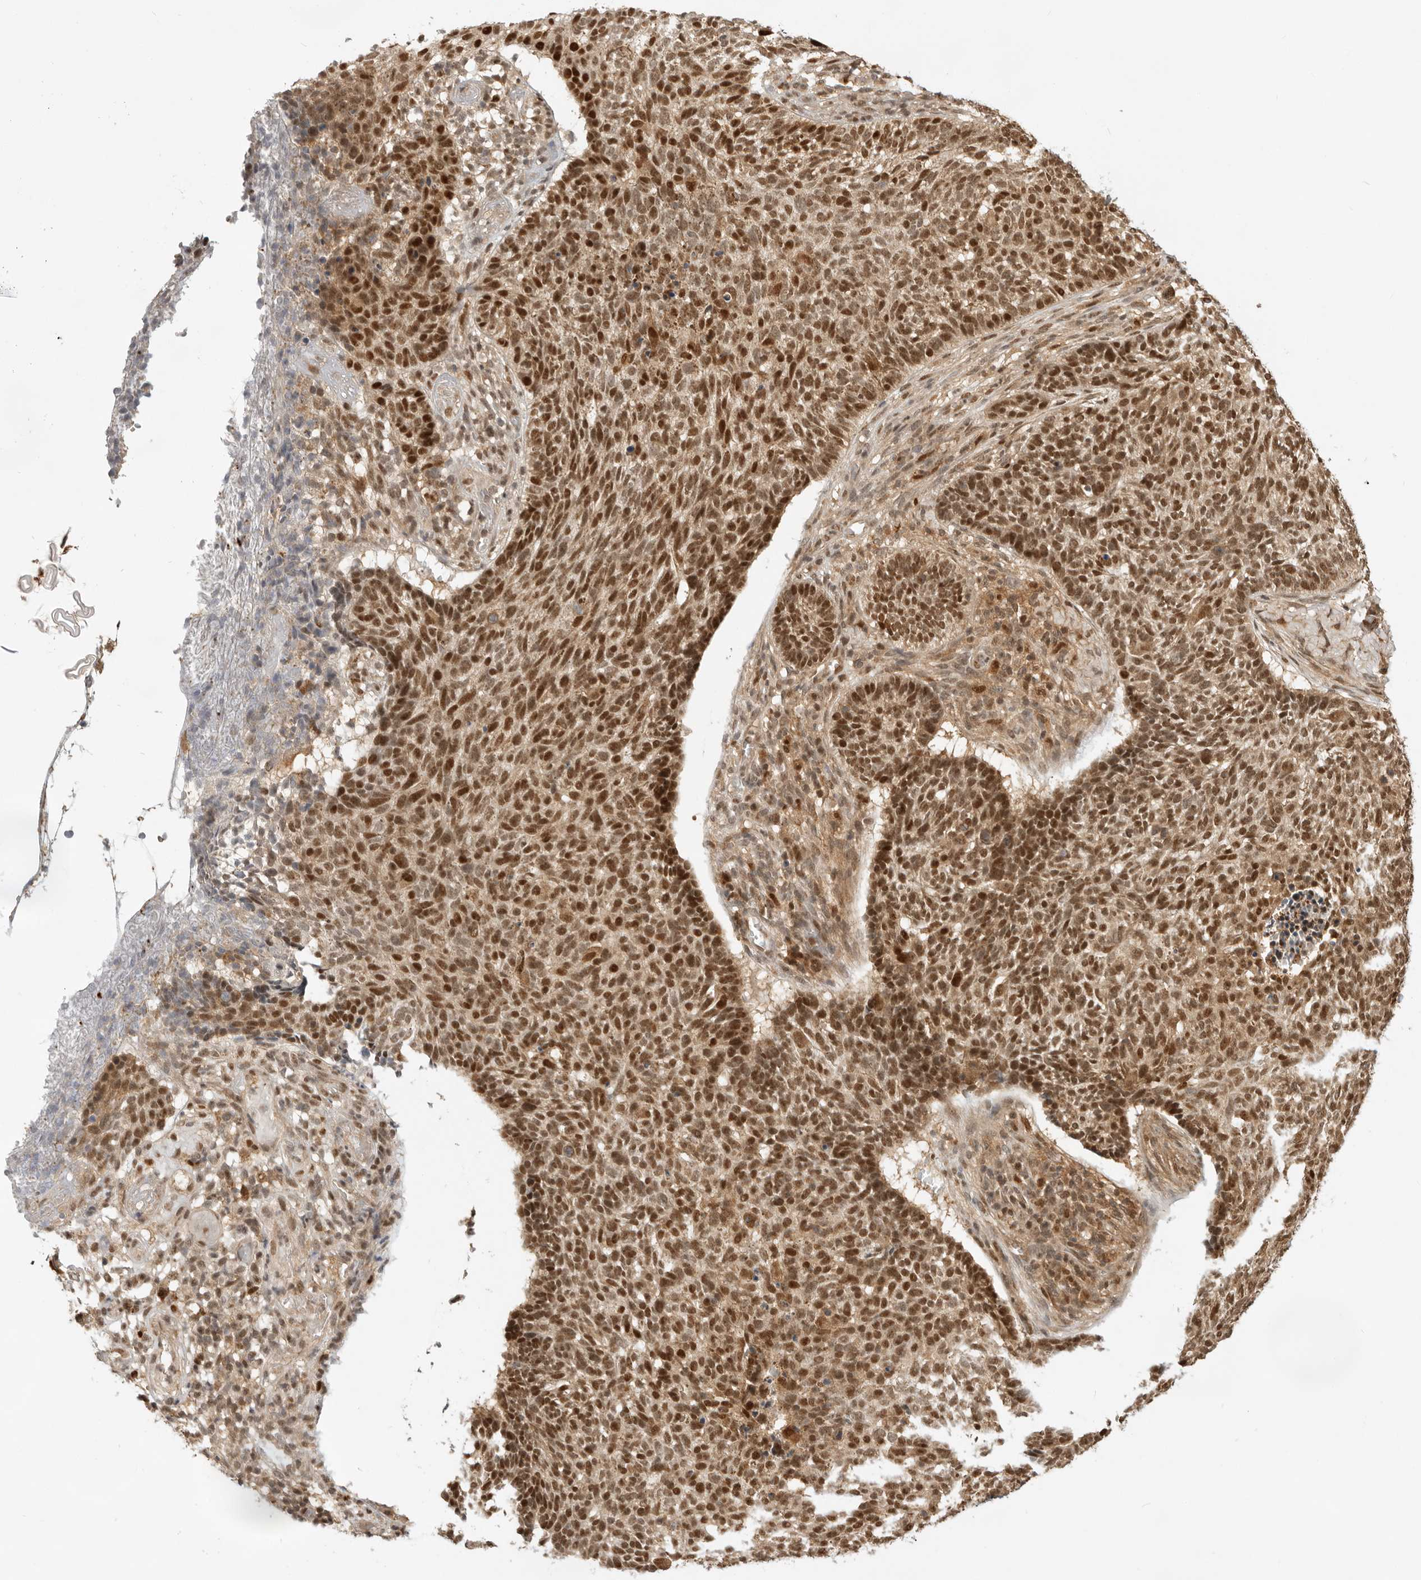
{"staining": {"intensity": "strong", "quantity": ">75%", "location": "nuclear"}, "tissue": "skin cancer", "cell_type": "Tumor cells", "image_type": "cancer", "snomed": [{"axis": "morphology", "description": "Basal cell carcinoma"}, {"axis": "topography", "description": "Skin"}], "caption": "The photomicrograph displays immunohistochemical staining of skin basal cell carcinoma. There is strong nuclear staining is appreciated in approximately >75% of tumor cells.", "gene": "ADPRS", "patient": {"sex": "male", "age": 85}}